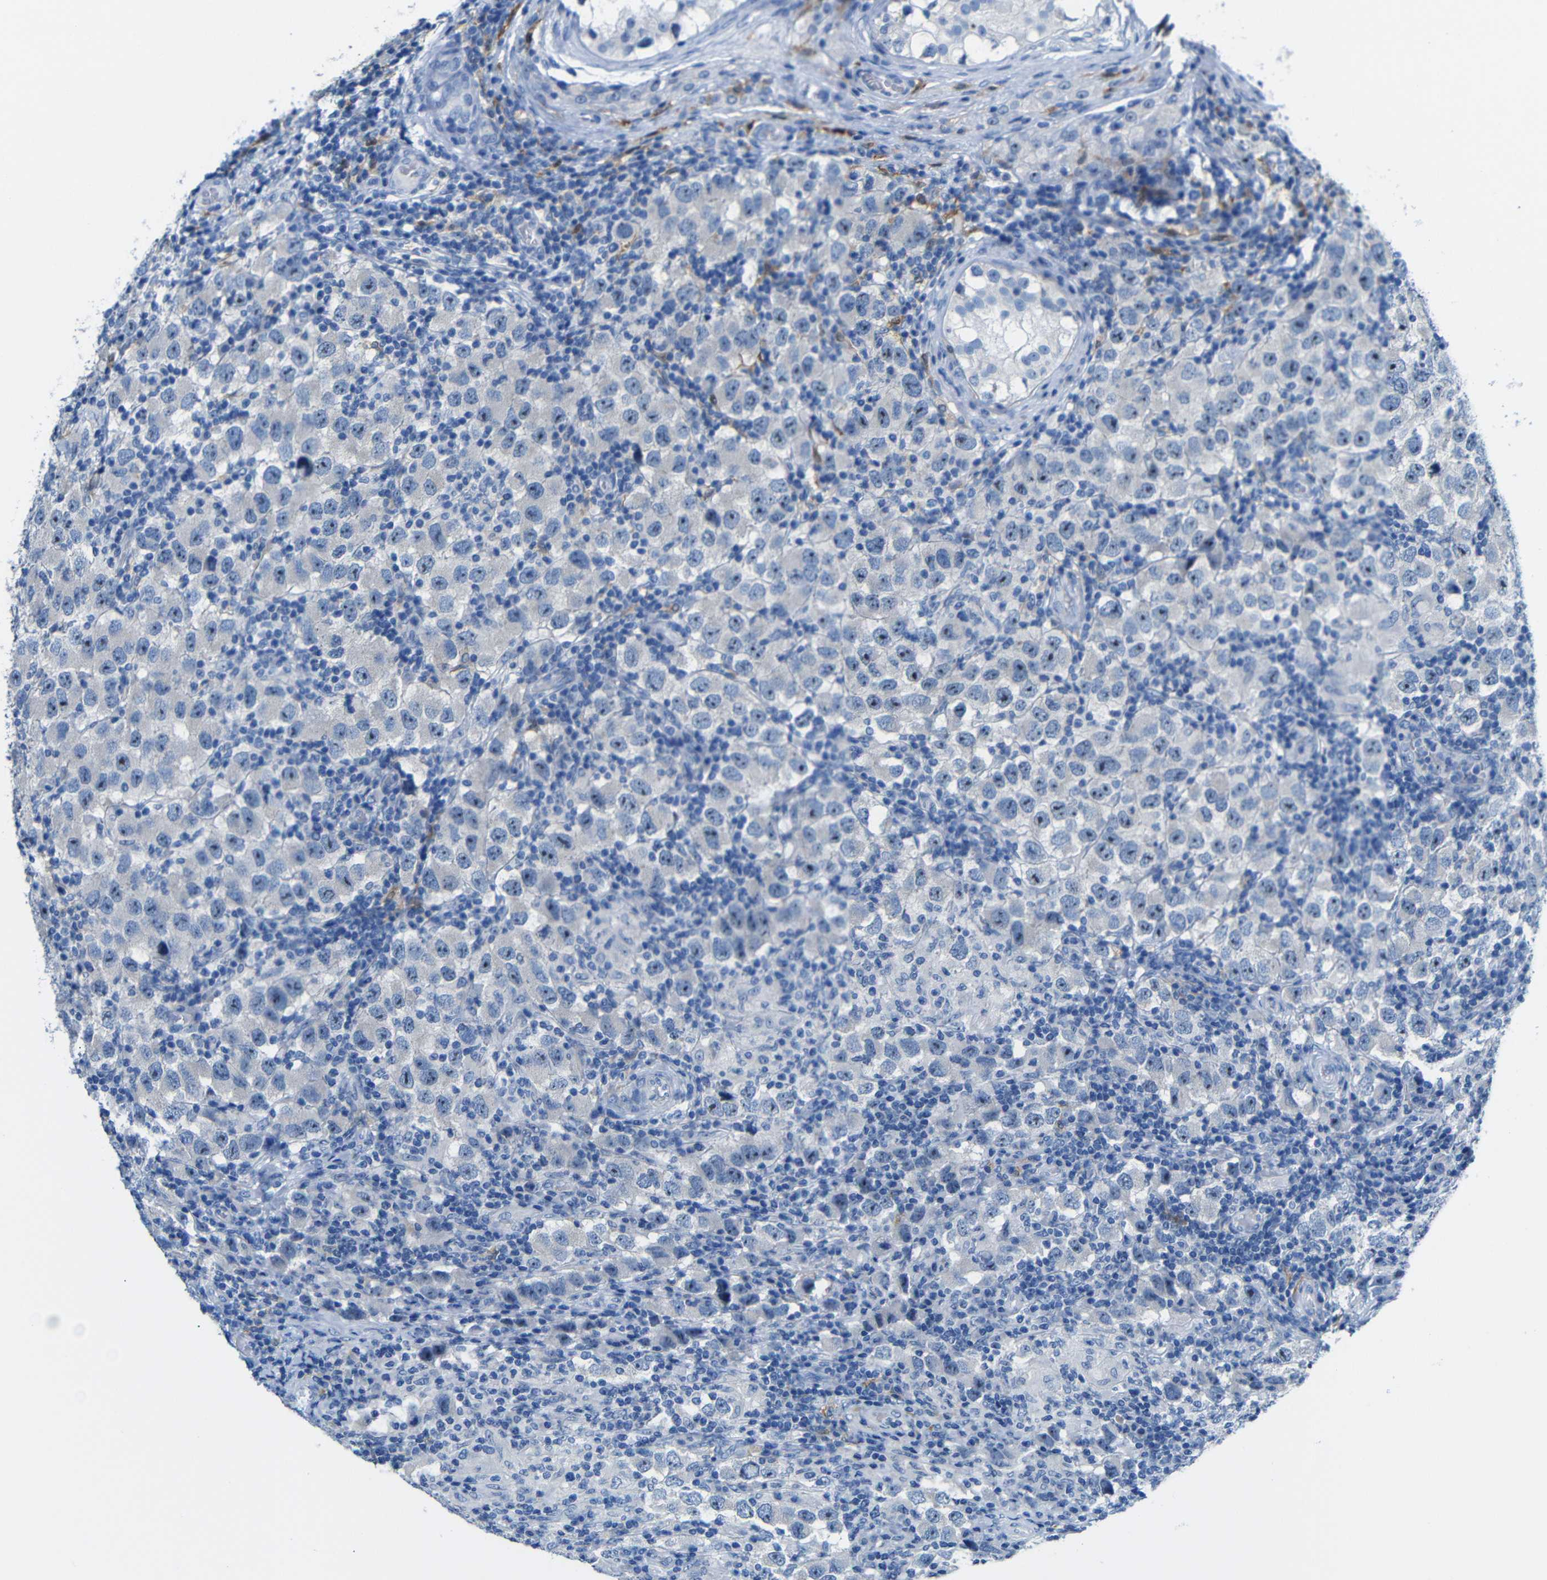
{"staining": {"intensity": "moderate", "quantity": ">75%", "location": "nuclear"}, "tissue": "testis cancer", "cell_type": "Tumor cells", "image_type": "cancer", "snomed": [{"axis": "morphology", "description": "Carcinoma, Embryonal, NOS"}, {"axis": "topography", "description": "Testis"}], "caption": "About >75% of tumor cells in testis cancer (embryonal carcinoma) demonstrate moderate nuclear protein expression as visualized by brown immunohistochemical staining.", "gene": "C1orf210", "patient": {"sex": "male", "age": 21}}